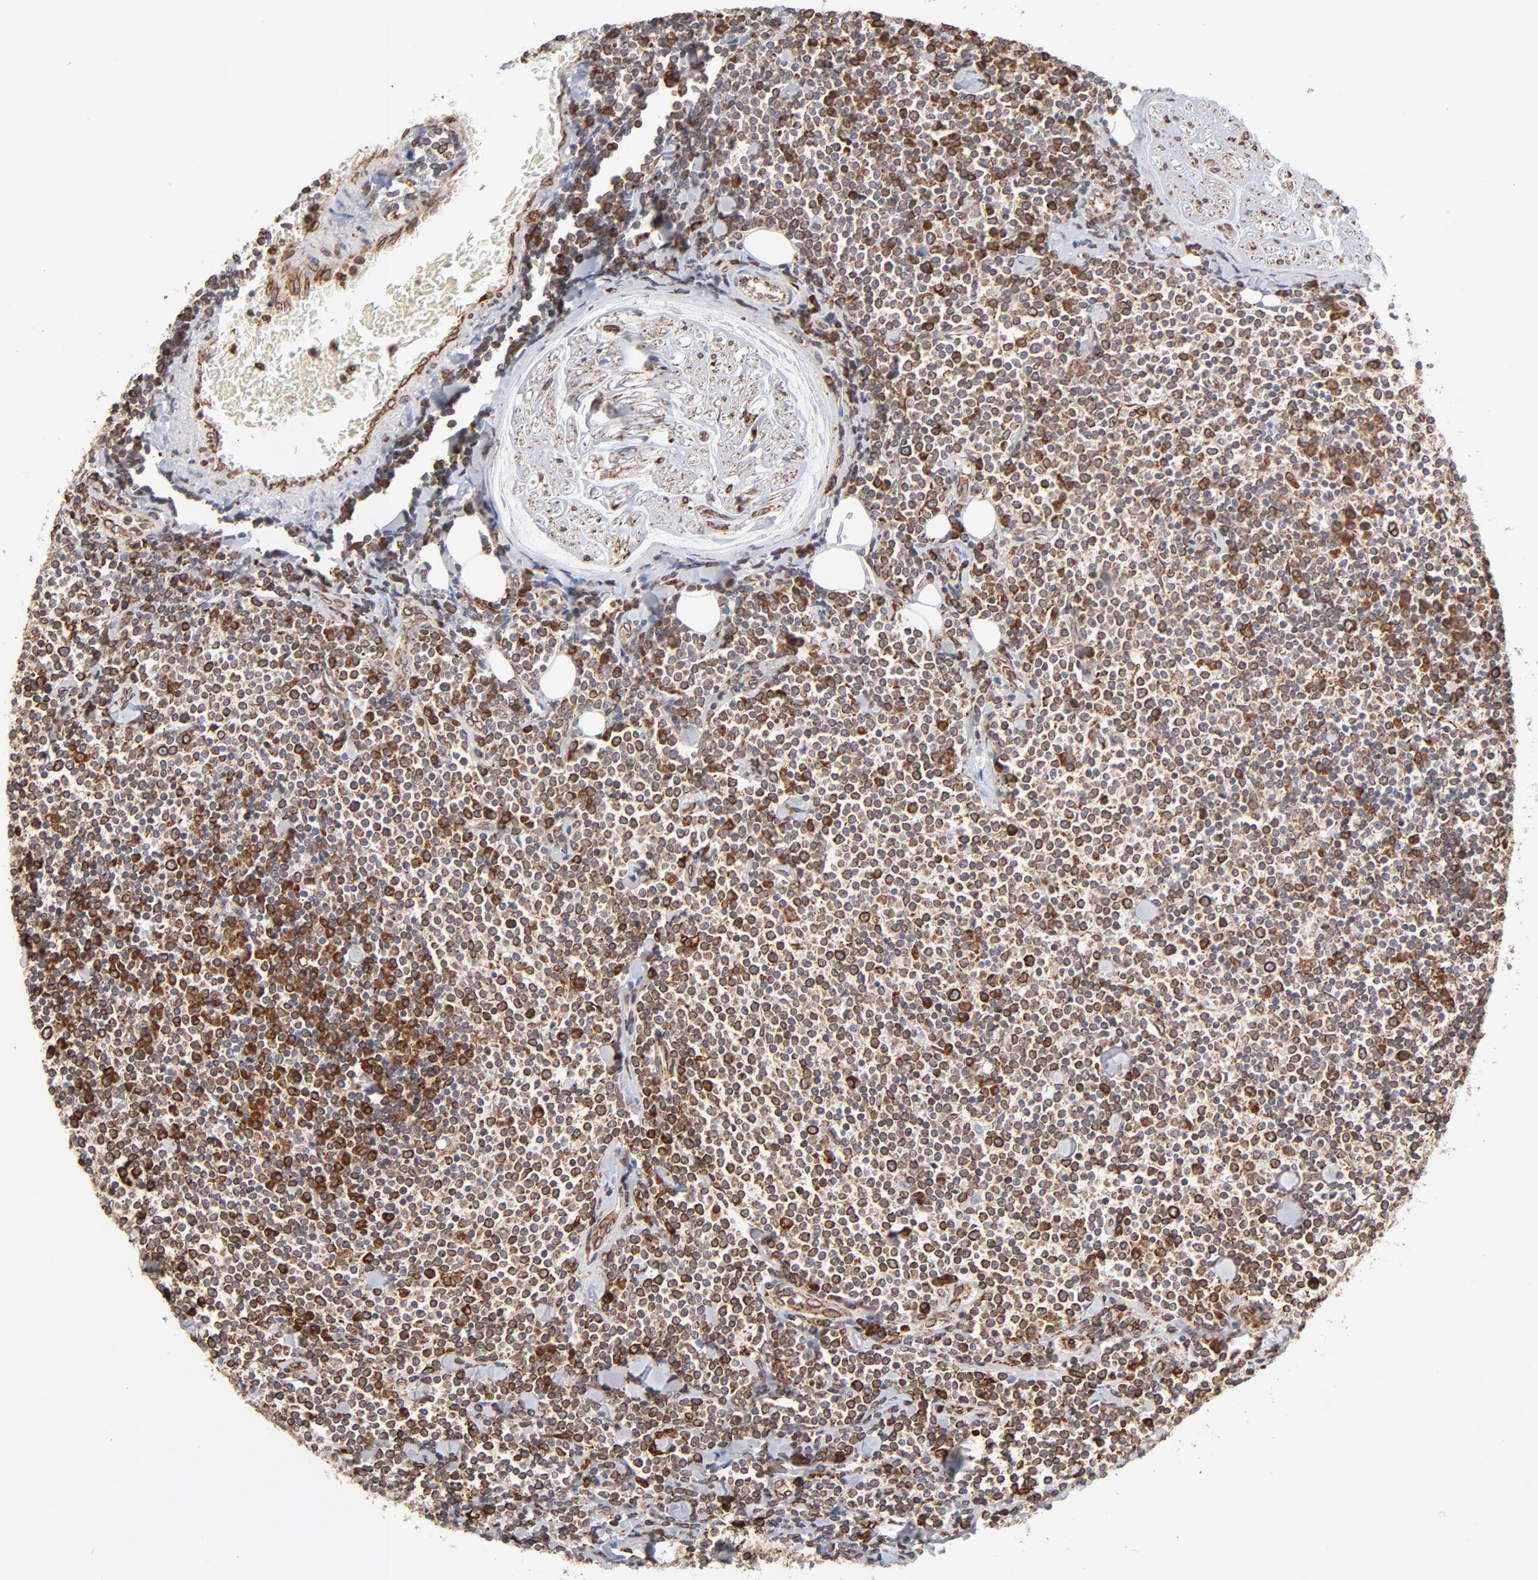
{"staining": {"intensity": "strong", "quantity": ">75%", "location": "cytoplasmic/membranous"}, "tissue": "lymphoma", "cell_type": "Tumor cells", "image_type": "cancer", "snomed": [{"axis": "morphology", "description": "Malignant lymphoma, non-Hodgkin's type, Low grade"}, {"axis": "topography", "description": "Soft tissue"}], "caption": "An immunohistochemistry photomicrograph of tumor tissue is shown. Protein staining in brown shows strong cytoplasmic/membranous positivity in low-grade malignant lymphoma, non-Hodgkin's type within tumor cells.", "gene": "CANX", "patient": {"sex": "male", "age": 92}}